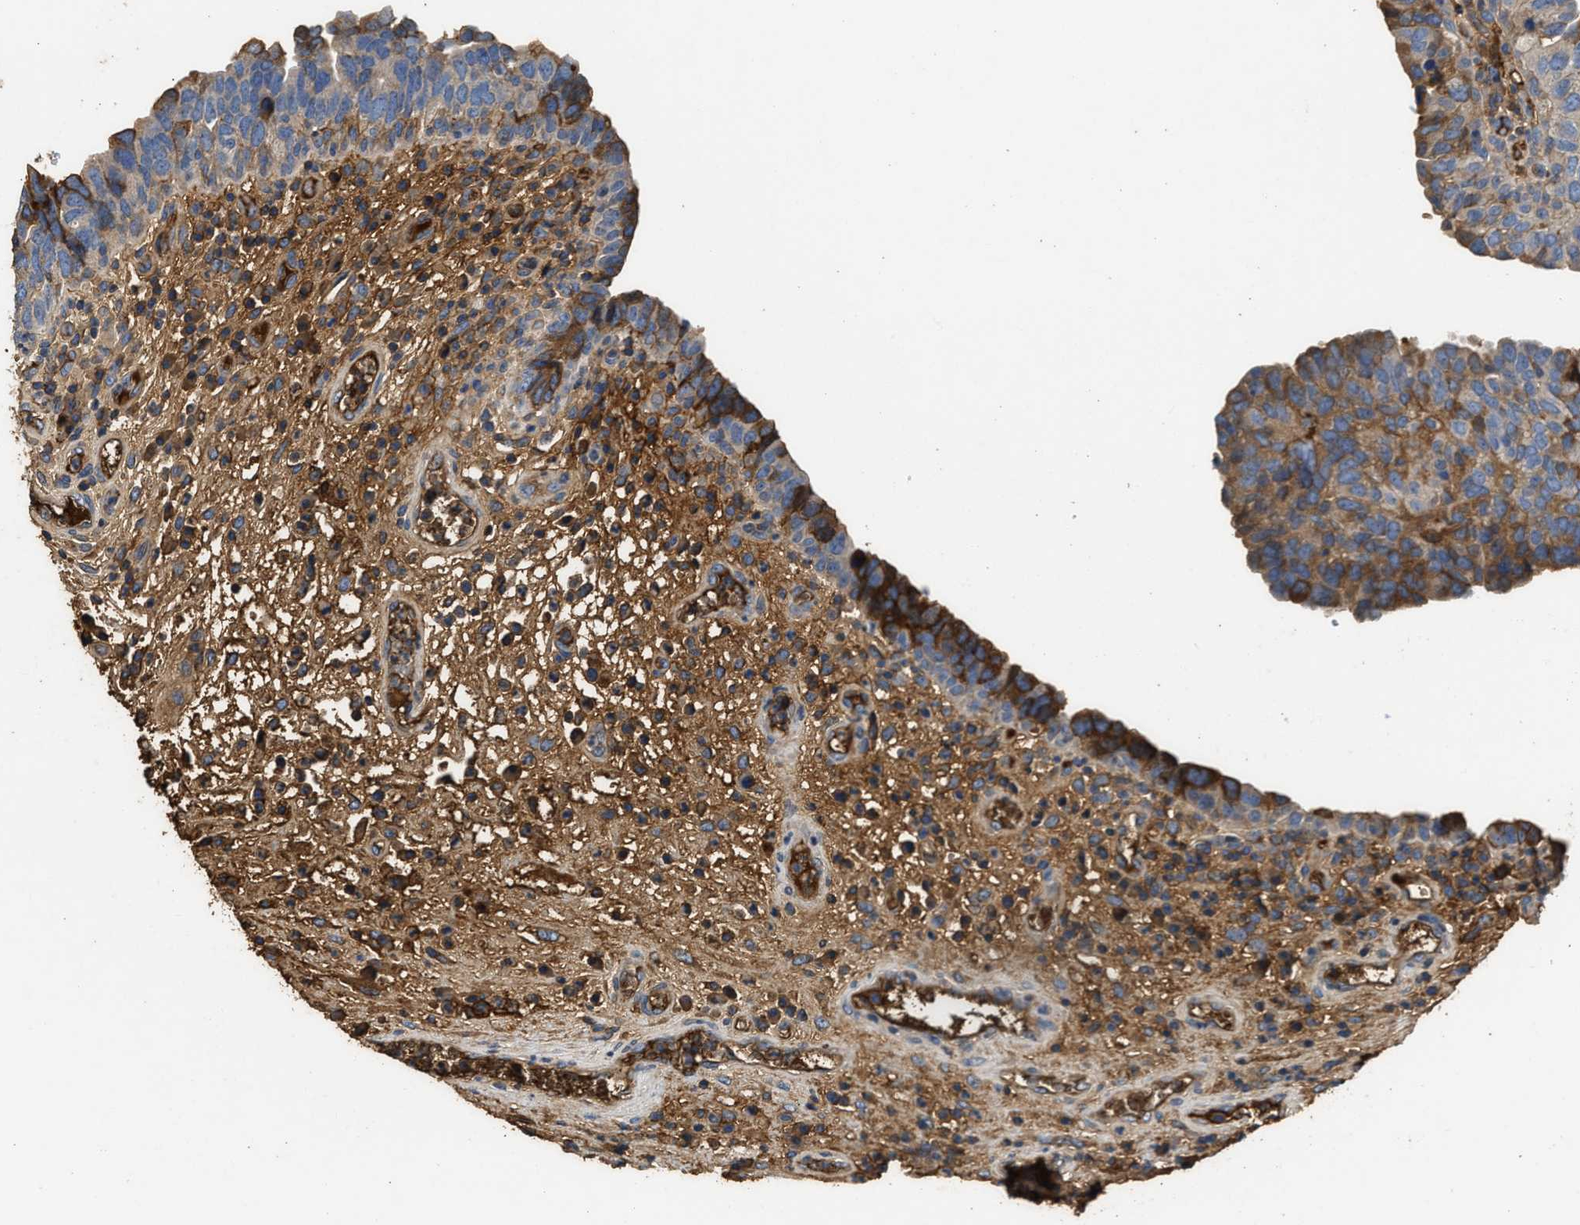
{"staining": {"intensity": "moderate", "quantity": "25%-75%", "location": "cytoplasmic/membranous"}, "tissue": "urothelial cancer", "cell_type": "Tumor cells", "image_type": "cancer", "snomed": [{"axis": "morphology", "description": "Urothelial carcinoma, High grade"}, {"axis": "topography", "description": "Urinary bladder"}], "caption": "Immunohistochemistry (IHC) of urothelial carcinoma (high-grade) reveals medium levels of moderate cytoplasmic/membranous expression in about 25%-75% of tumor cells.", "gene": "C3", "patient": {"sex": "female", "age": 82}}